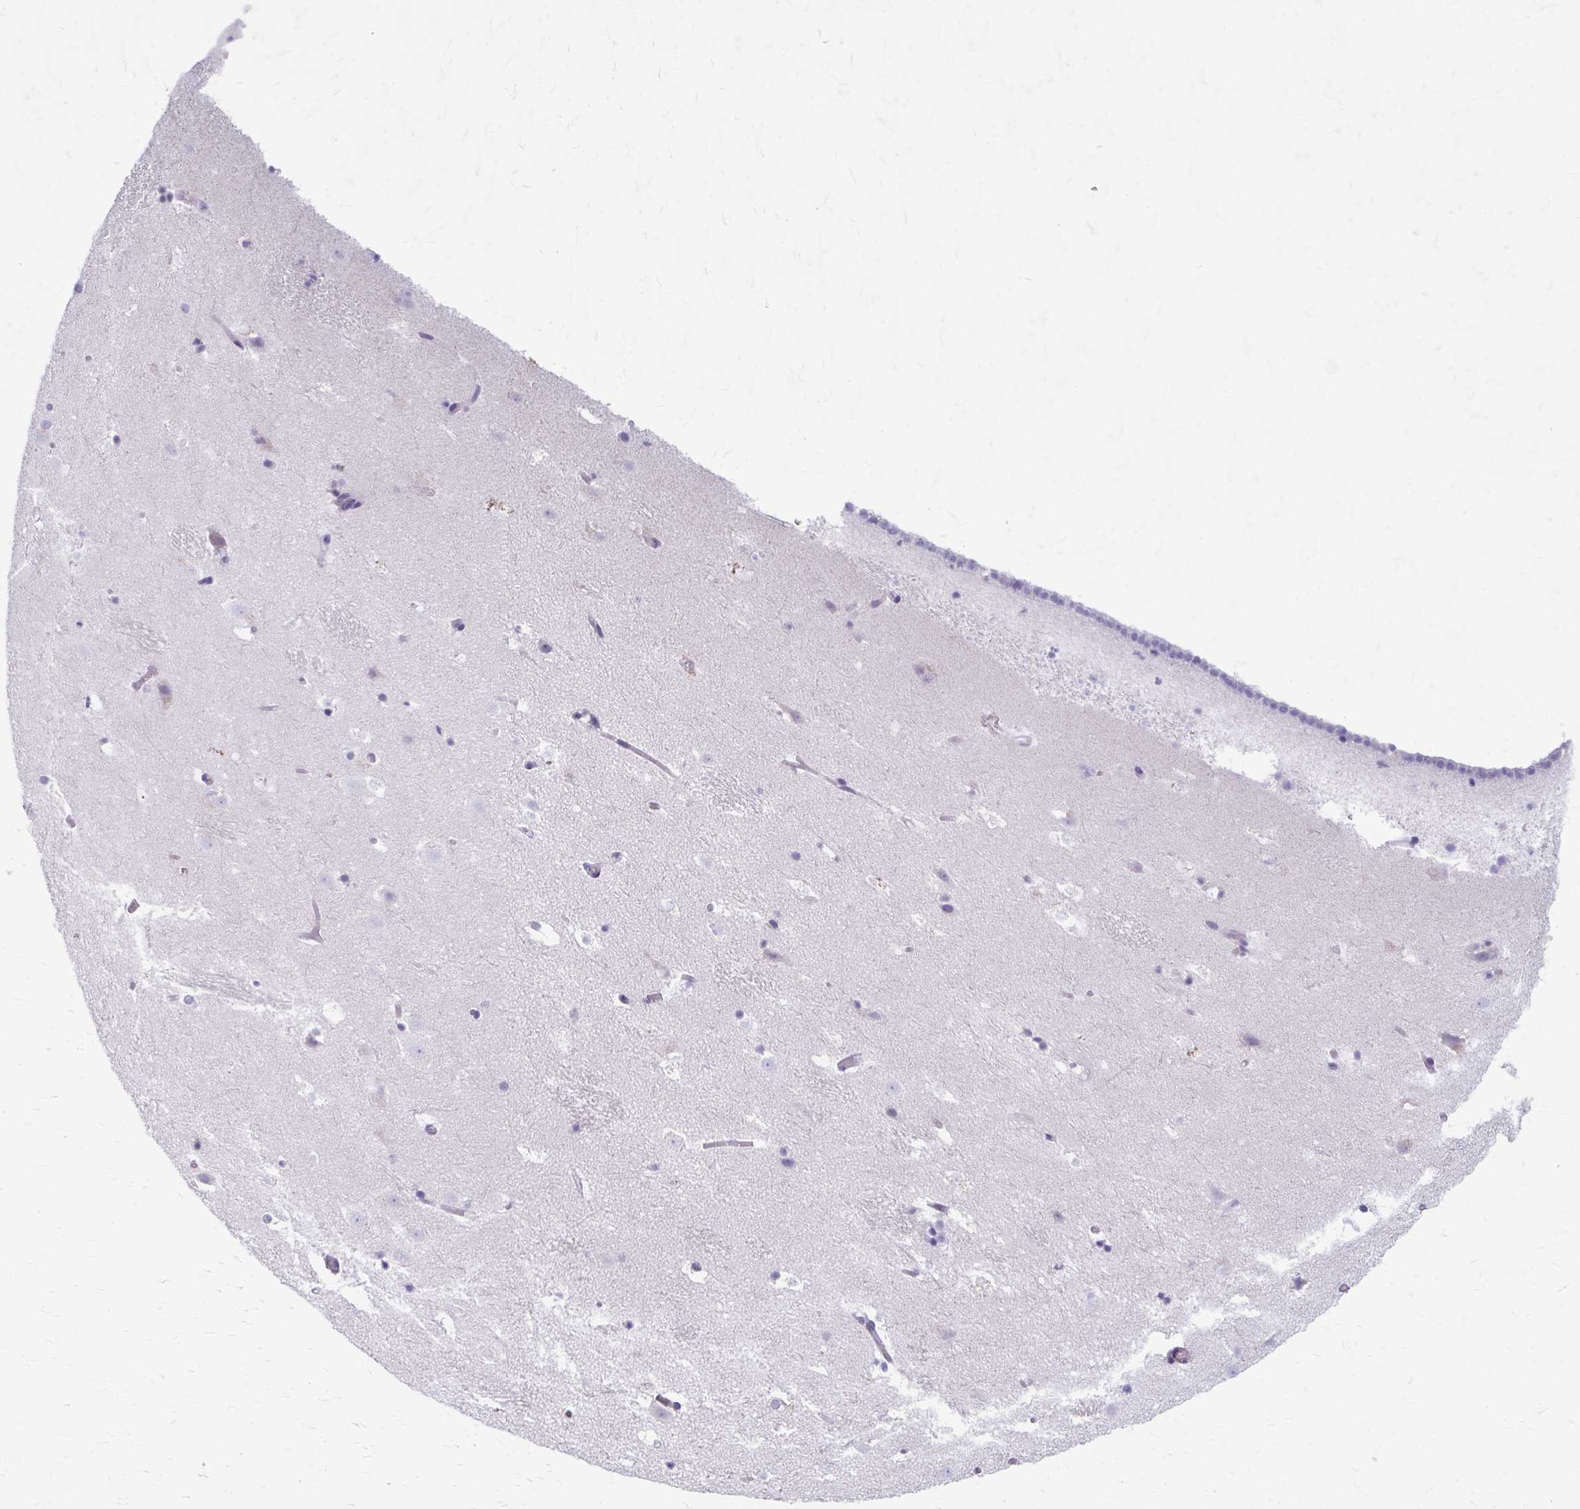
{"staining": {"intensity": "negative", "quantity": "none", "location": "none"}, "tissue": "caudate", "cell_type": "Glial cells", "image_type": "normal", "snomed": [{"axis": "morphology", "description": "Normal tissue, NOS"}, {"axis": "topography", "description": "Lateral ventricle wall"}], "caption": "The micrograph reveals no significant positivity in glial cells of caudate. (DAB immunohistochemistry (IHC) visualized using brightfield microscopy, high magnification).", "gene": "ADIPOQ", "patient": {"sex": "male", "age": 37}}